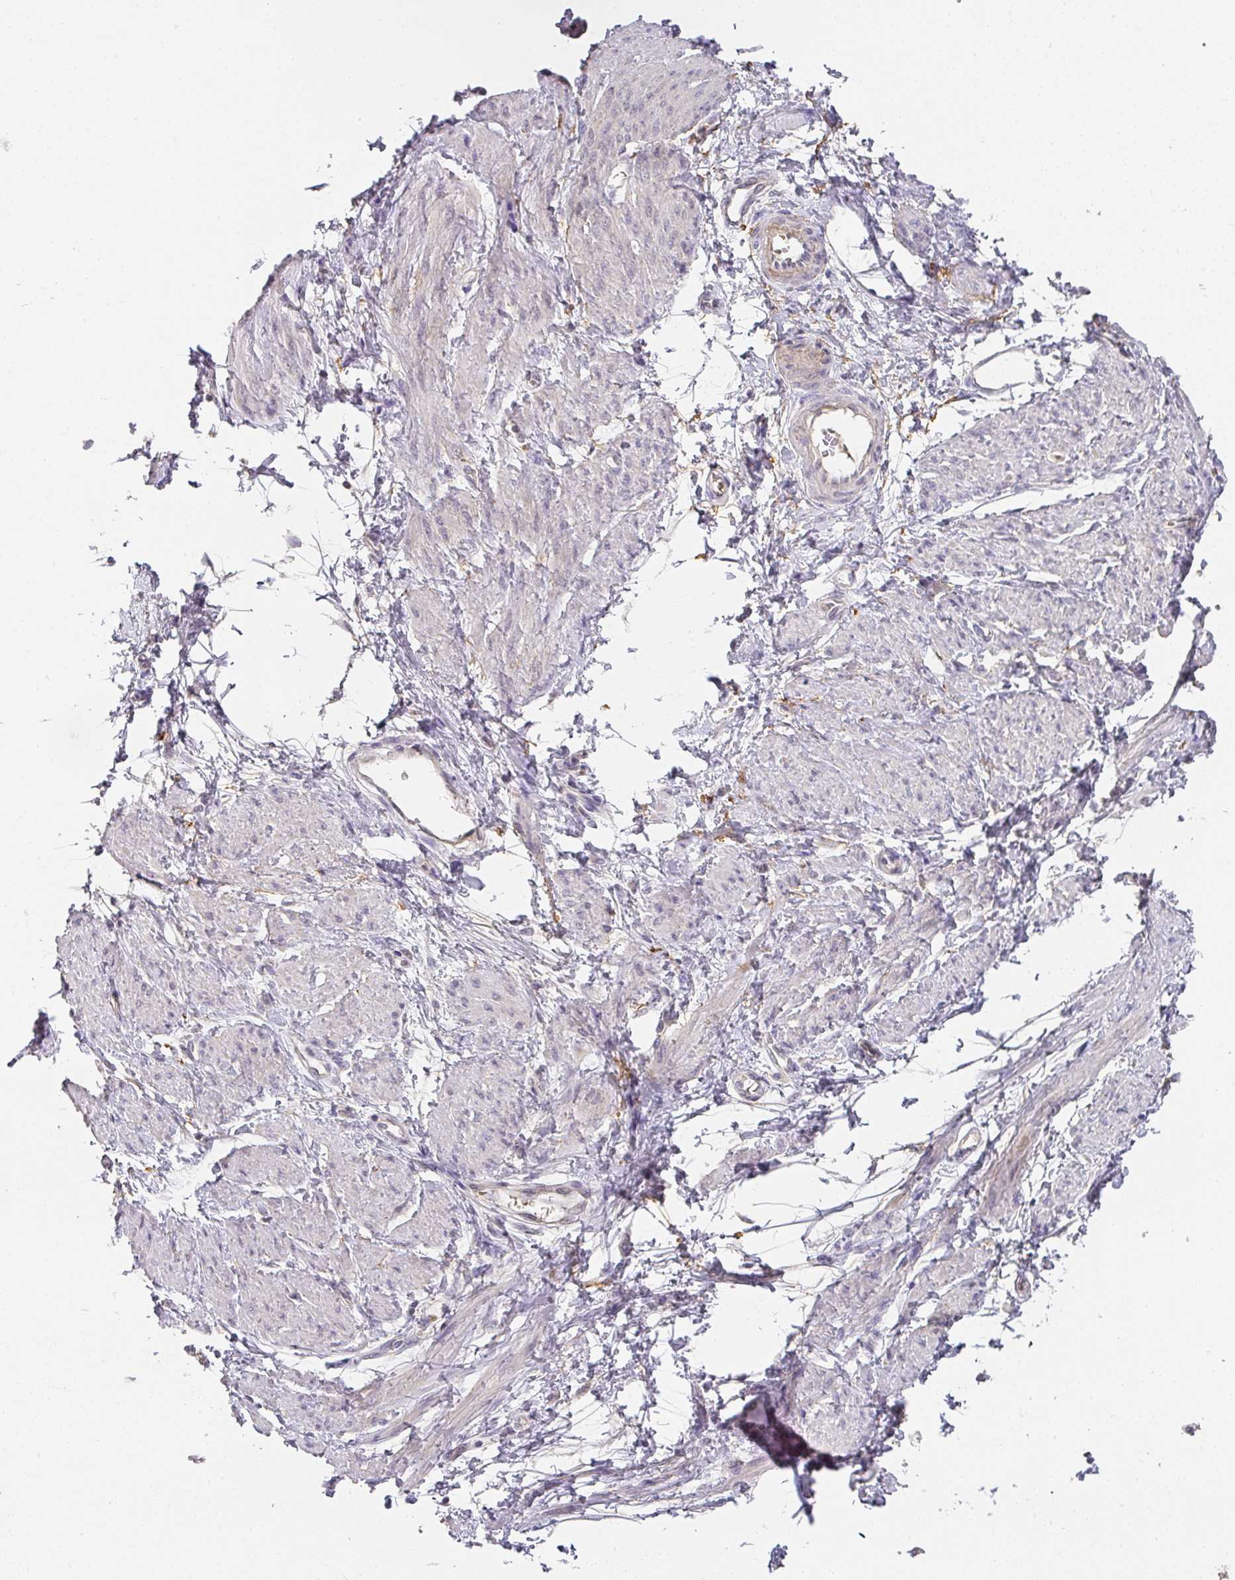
{"staining": {"intensity": "moderate", "quantity": "<25%", "location": "cytoplasmic/membranous"}, "tissue": "smooth muscle", "cell_type": "Smooth muscle cells", "image_type": "normal", "snomed": [{"axis": "morphology", "description": "Normal tissue, NOS"}, {"axis": "topography", "description": "Smooth muscle"}, {"axis": "topography", "description": "Uterus"}], "caption": "IHC of benign human smooth muscle exhibits low levels of moderate cytoplasmic/membranous staining in approximately <25% of smooth muscle cells.", "gene": "FOXN4", "patient": {"sex": "female", "age": 39}}